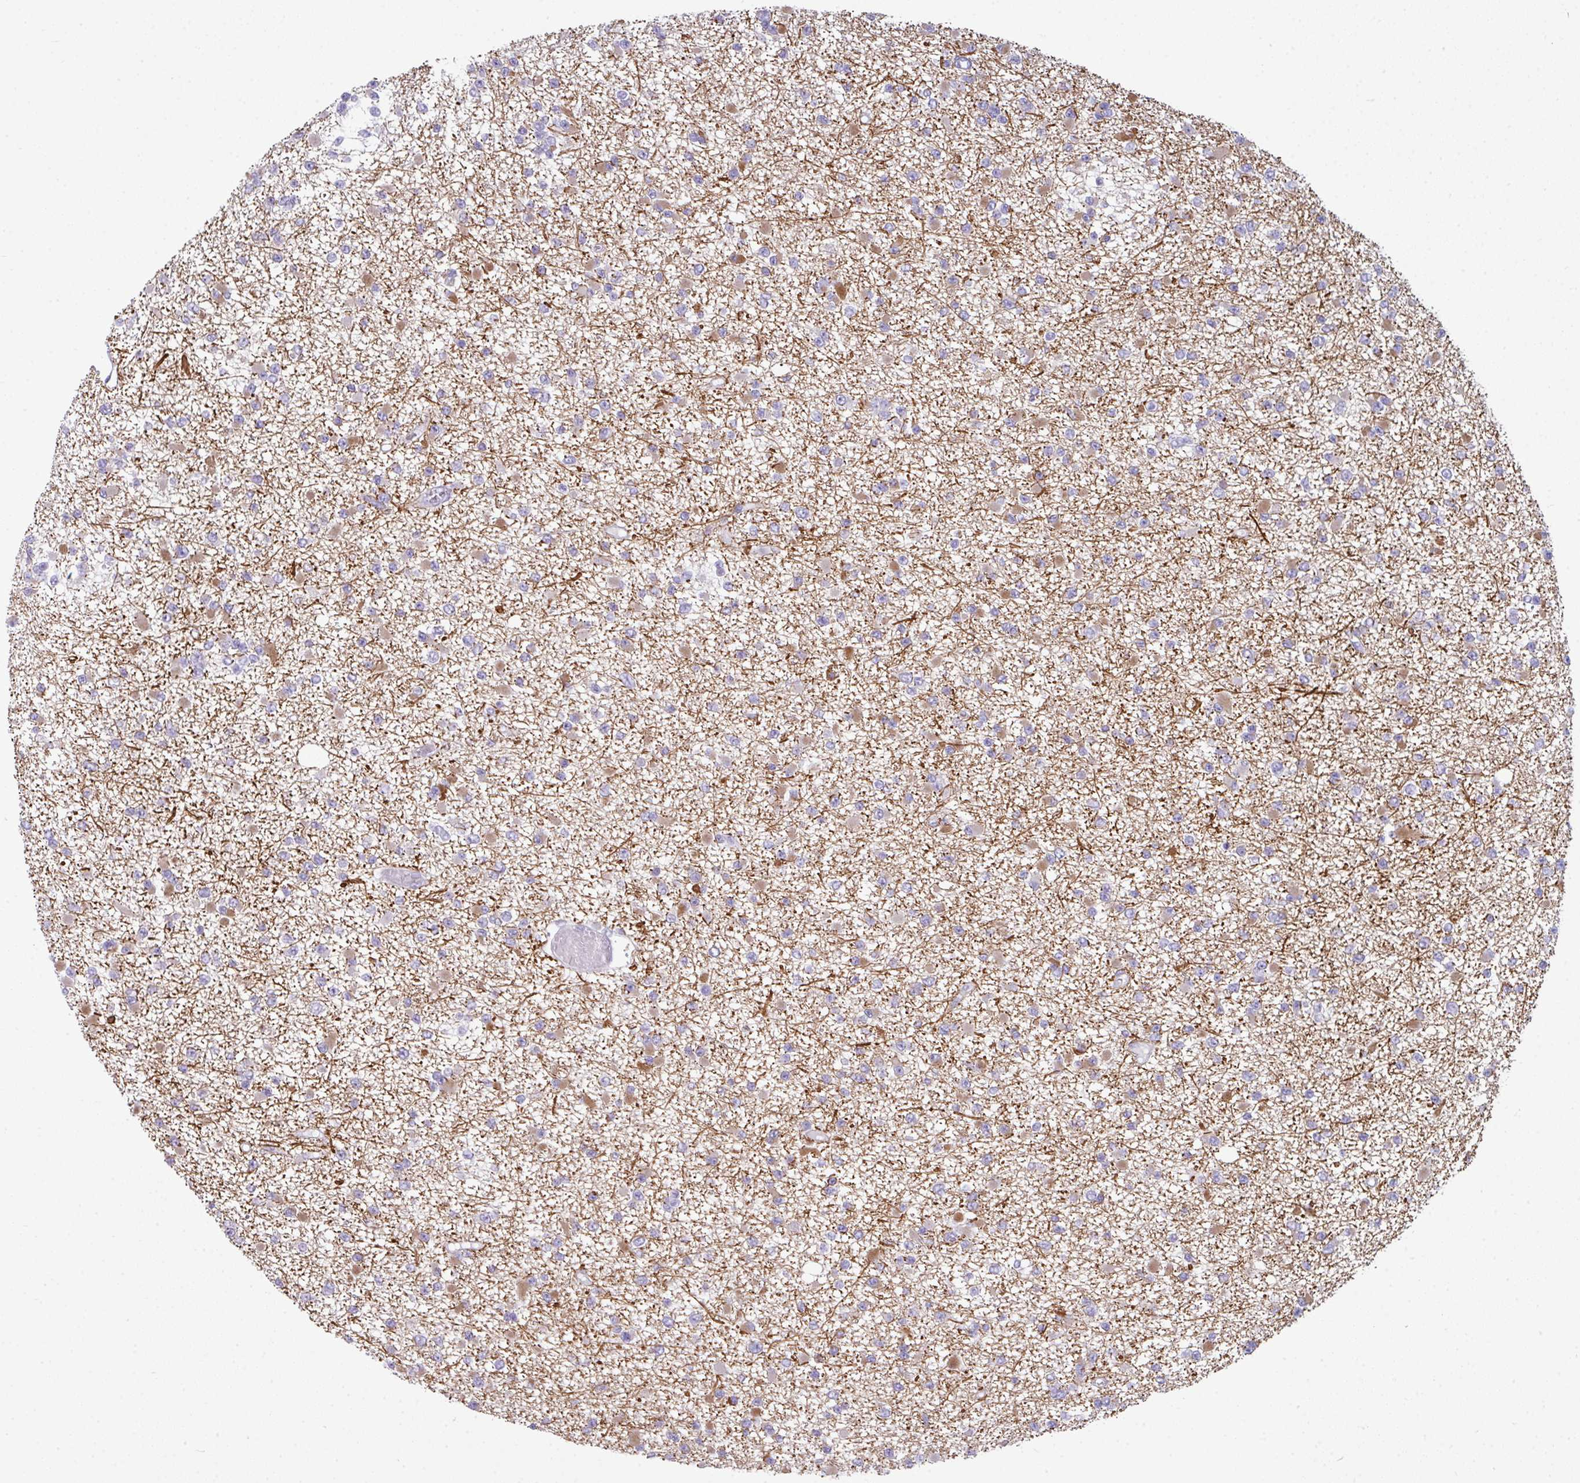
{"staining": {"intensity": "moderate", "quantity": "25%-75%", "location": "cytoplasmic/membranous"}, "tissue": "glioma", "cell_type": "Tumor cells", "image_type": "cancer", "snomed": [{"axis": "morphology", "description": "Glioma, malignant, Low grade"}, {"axis": "topography", "description": "Brain"}], "caption": "Immunohistochemistry staining of malignant glioma (low-grade), which reveals medium levels of moderate cytoplasmic/membranous expression in about 25%-75% of tumor cells indicating moderate cytoplasmic/membranous protein expression. The staining was performed using DAB (3,3'-diaminobenzidine) (brown) for protein detection and nuclei were counterstained in hematoxylin (blue).", "gene": "ABCC5", "patient": {"sex": "female", "age": 22}}